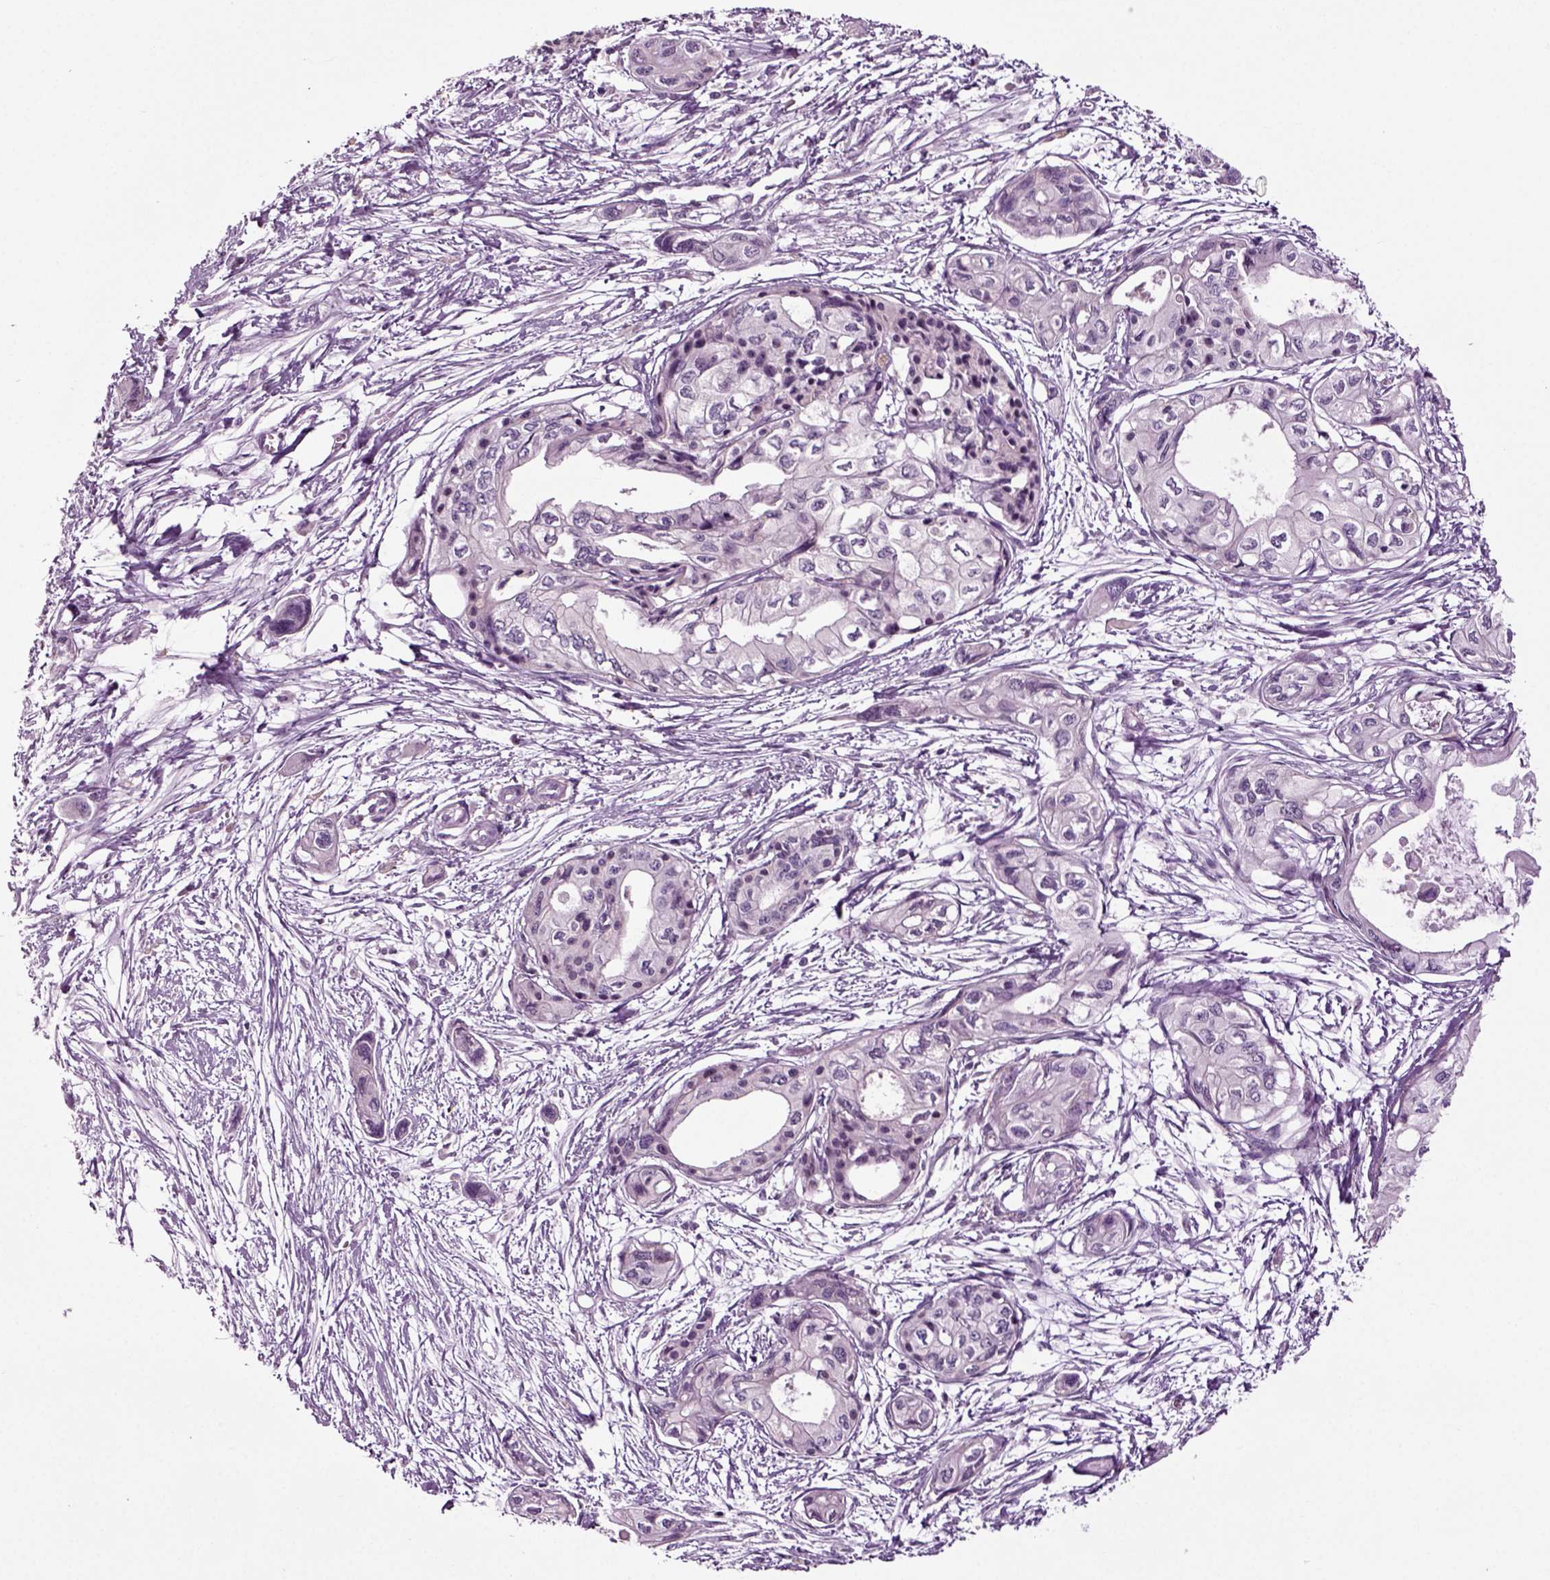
{"staining": {"intensity": "negative", "quantity": "none", "location": "none"}, "tissue": "pancreatic cancer", "cell_type": "Tumor cells", "image_type": "cancer", "snomed": [{"axis": "morphology", "description": "Adenocarcinoma, NOS"}, {"axis": "topography", "description": "Pancreas"}], "caption": "There is no significant staining in tumor cells of pancreatic adenocarcinoma.", "gene": "SPATA17", "patient": {"sex": "female", "age": 76}}